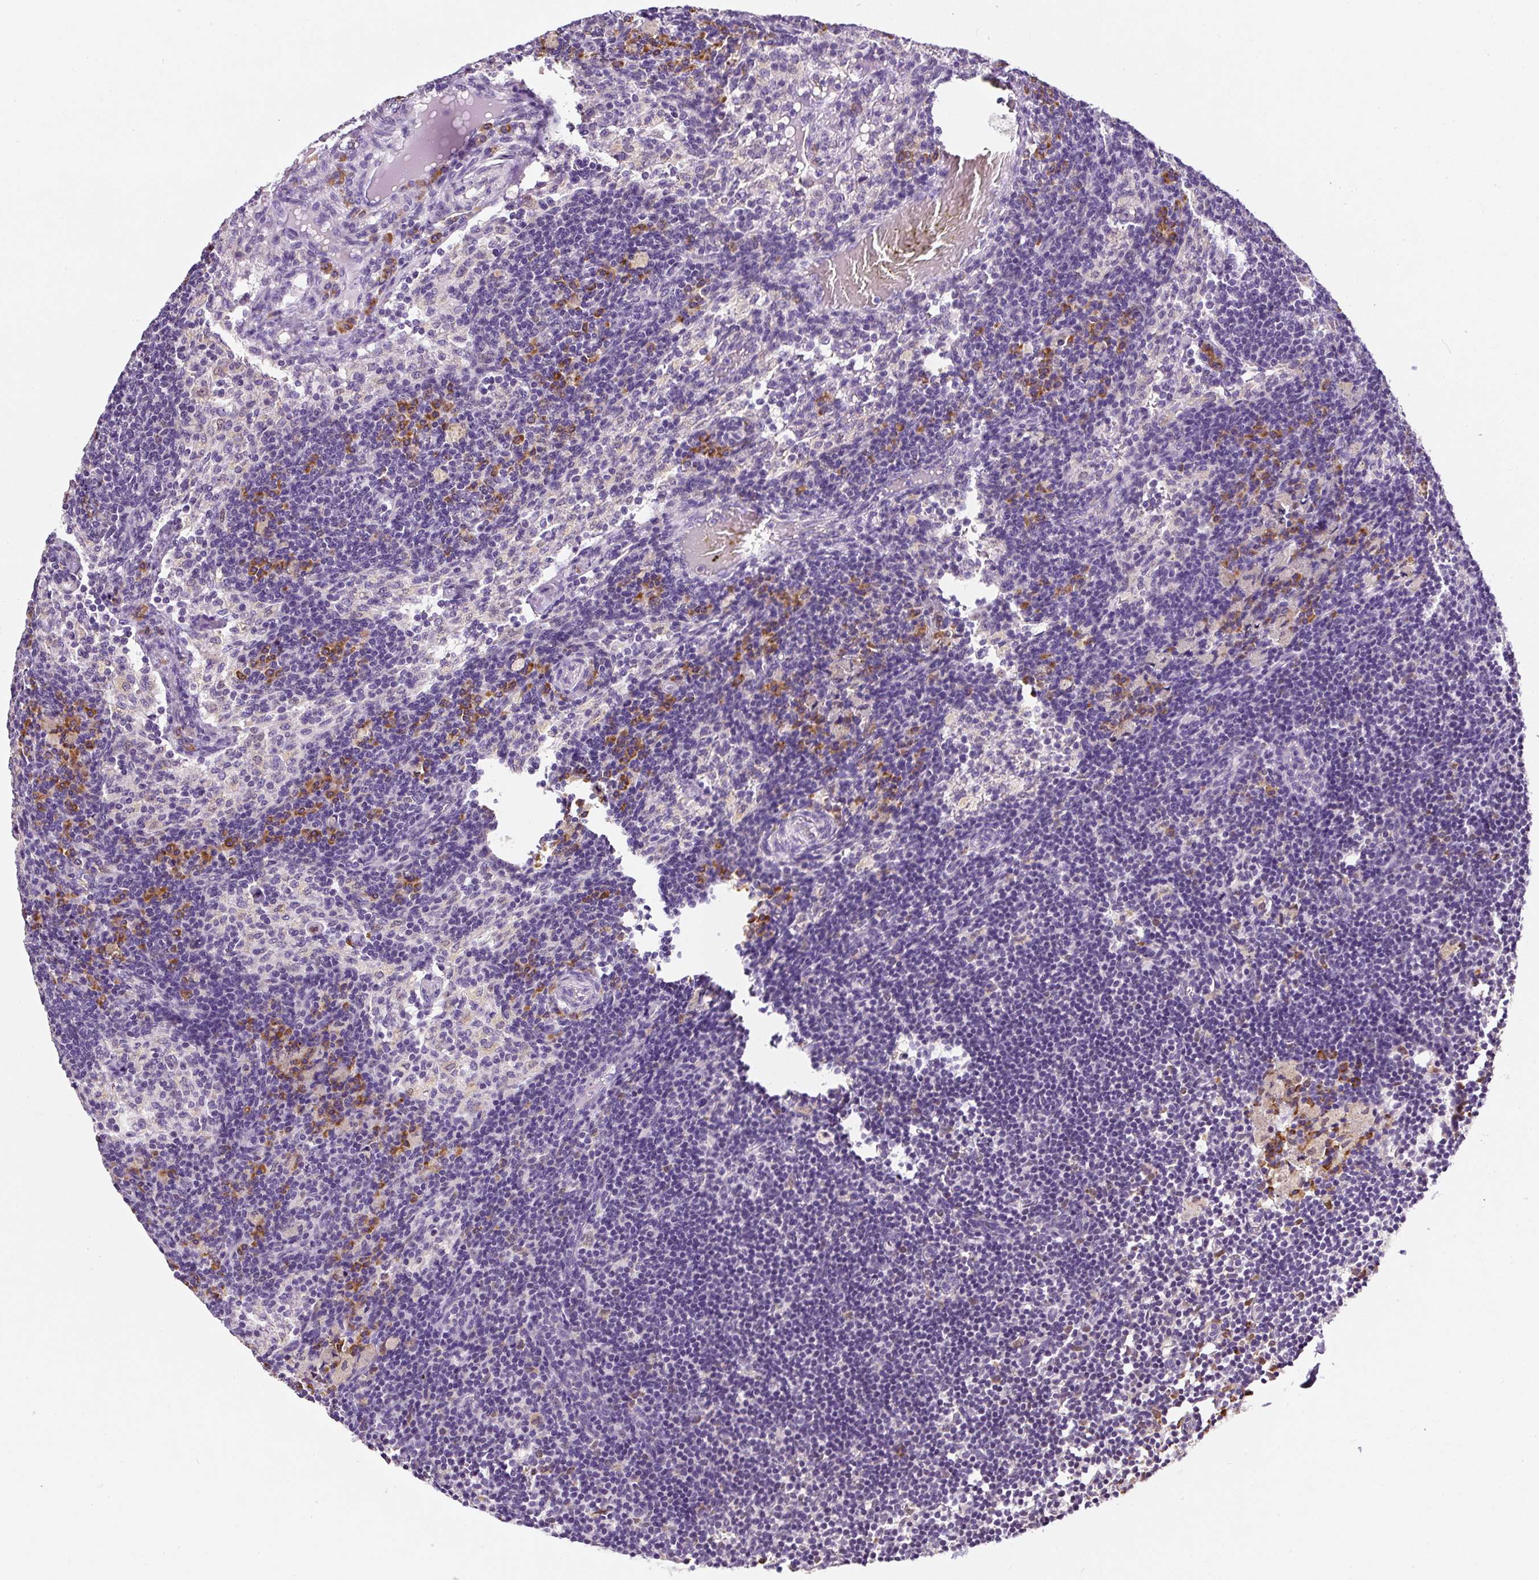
{"staining": {"intensity": "strong", "quantity": "<25%", "location": "cytoplasmic/membranous"}, "tissue": "lymph node", "cell_type": "Germinal center cells", "image_type": "normal", "snomed": [{"axis": "morphology", "description": "Normal tissue, NOS"}, {"axis": "topography", "description": "Lymph node"}], "caption": "IHC image of unremarkable human lymph node stained for a protein (brown), which displays medium levels of strong cytoplasmic/membranous expression in approximately <25% of germinal center cells.", "gene": "DDOST", "patient": {"sex": "male", "age": 49}}